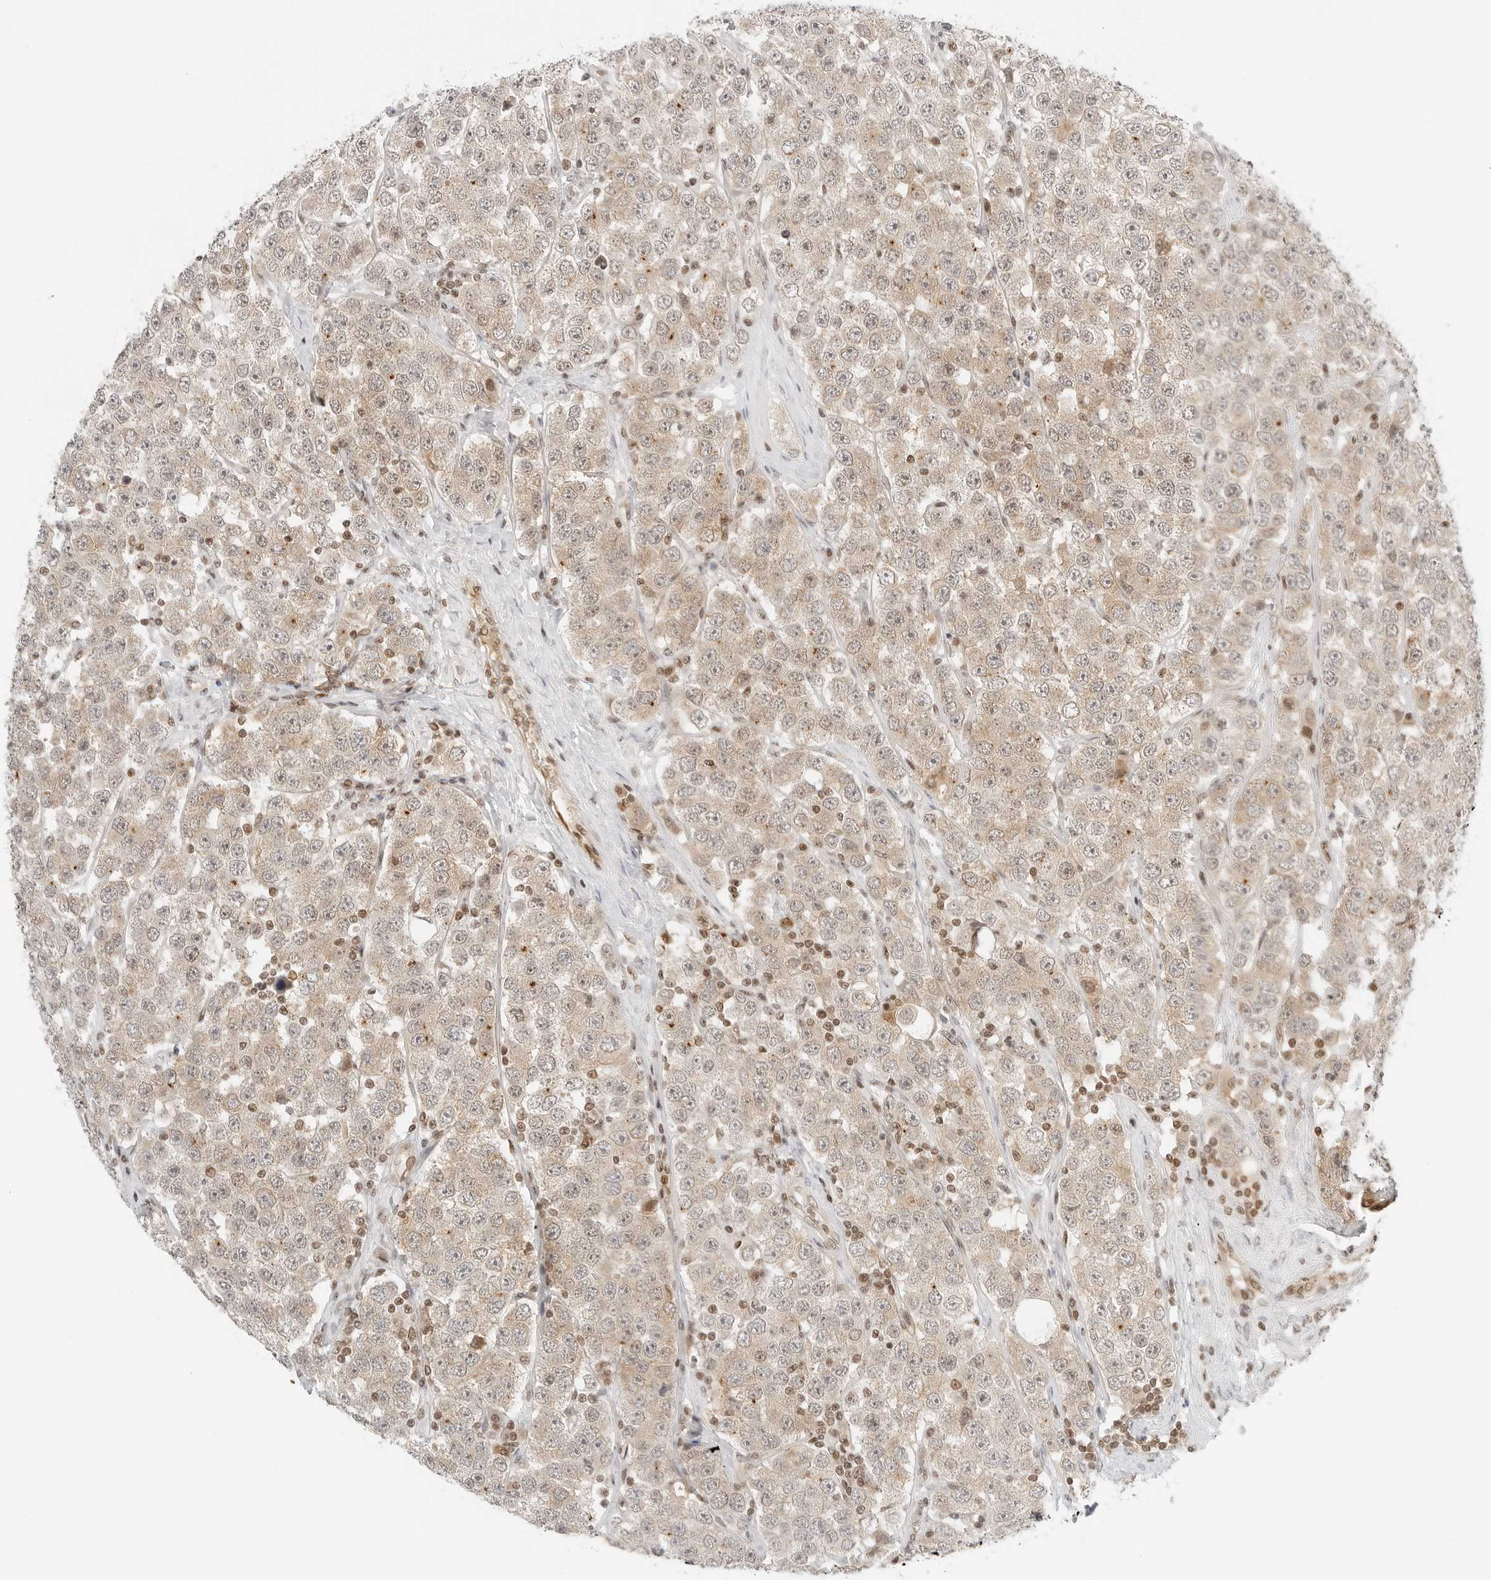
{"staining": {"intensity": "weak", "quantity": "25%-75%", "location": "cytoplasmic/membranous"}, "tissue": "testis cancer", "cell_type": "Tumor cells", "image_type": "cancer", "snomed": [{"axis": "morphology", "description": "Seminoma, NOS"}, {"axis": "topography", "description": "Testis"}], "caption": "Human seminoma (testis) stained with a brown dye shows weak cytoplasmic/membranous positive expression in approximately 25%-75% of tumor cells.", "gene": "CRTC2", "patient": {"sex": "male", "age": 28}}